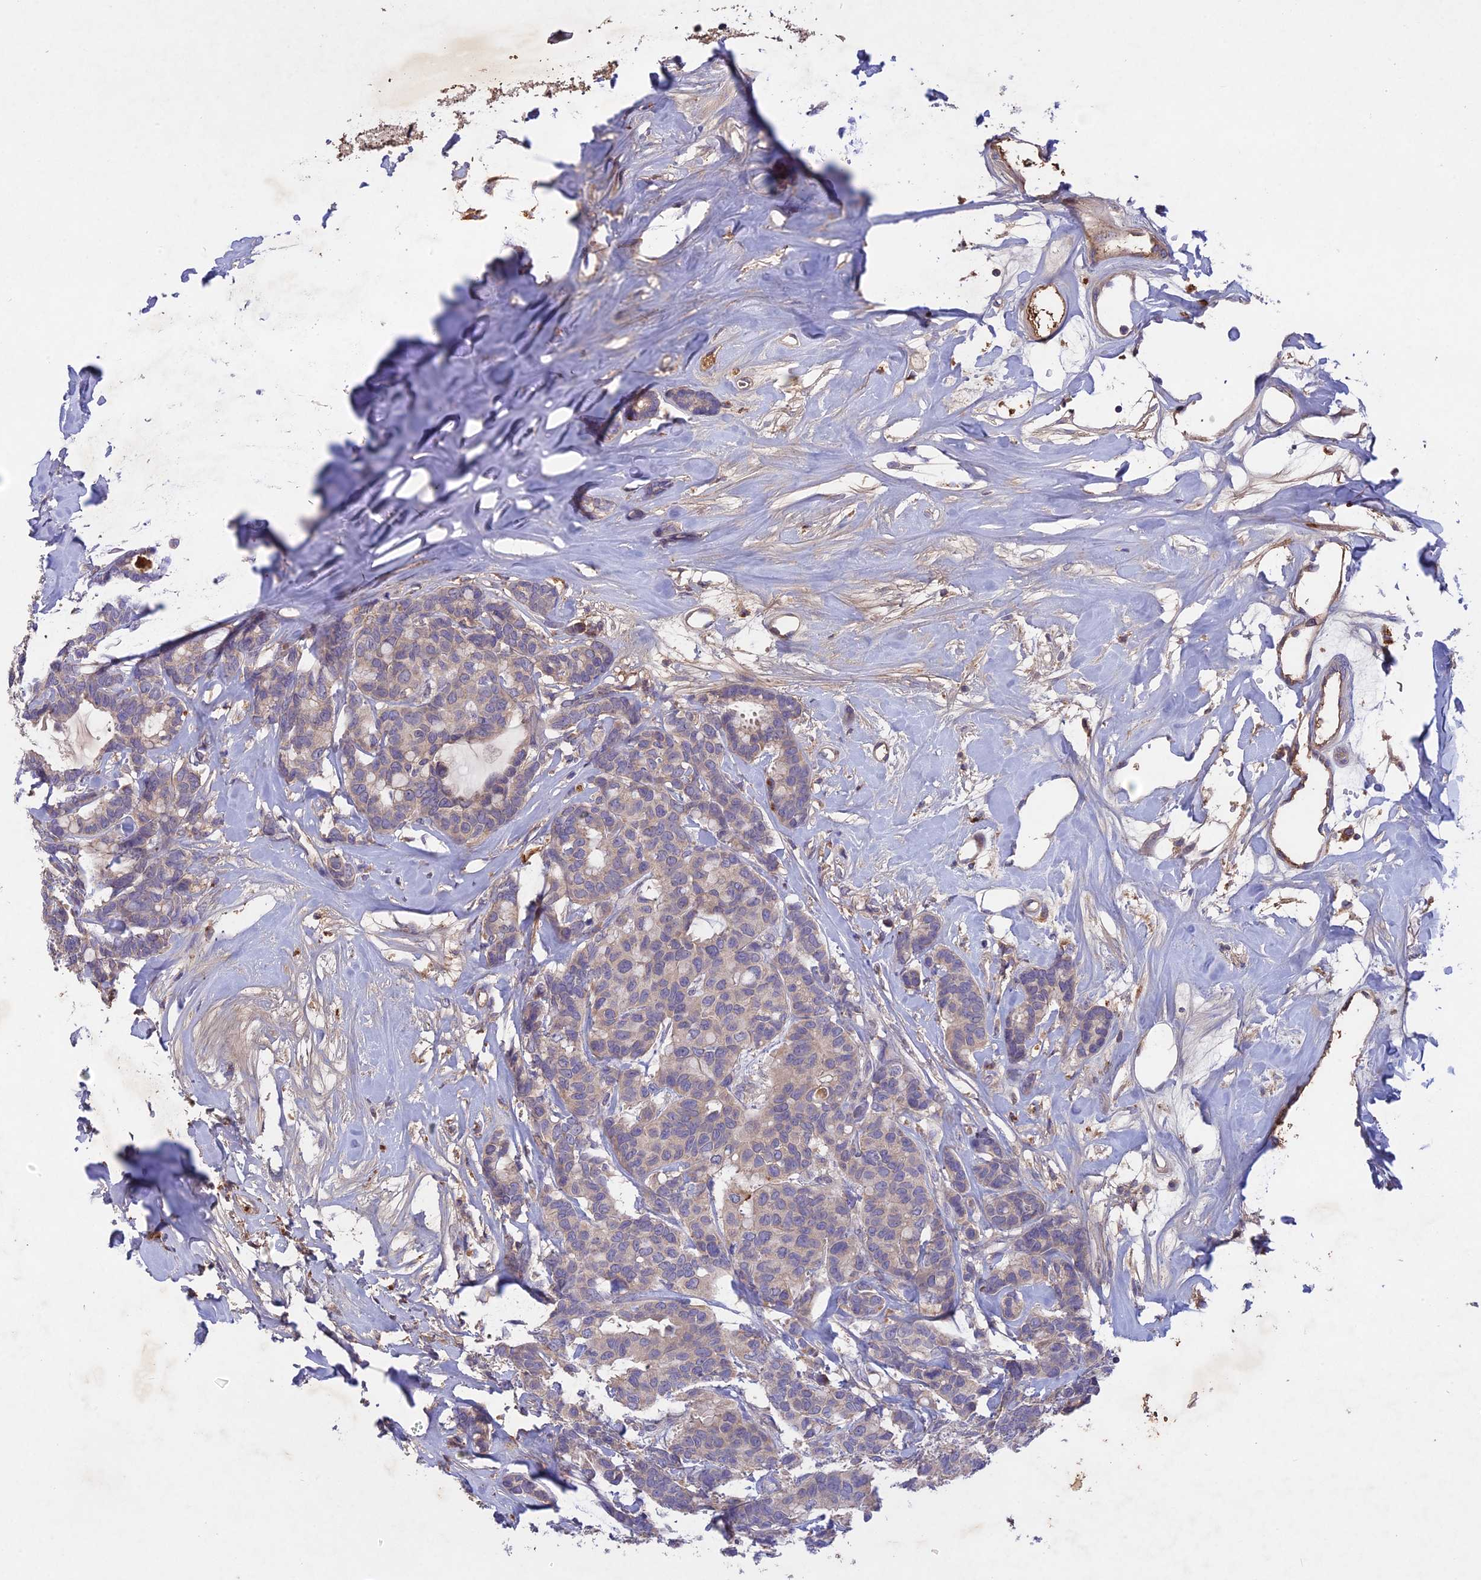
{"staining": {"intensity": "negative", "quantity": "none", "location": "none"}, "tissue": "breast cancer", "cell_type": "Tumor cells", "image_type": "cancer", "snomed": [{"axis": "morphology", "description": "Duct carcinoma"}, {"axis": "topography", "description": "Breast"}], "caption": "High magnification brightfield microscopy of invasive ductal carcinoma (breast) stained with DAB (brown) and counterstained with hematoxylin (blue): tumor cells show no significant positivity.", "gene": "ADO", "patient": {"sex": "female", "age": 87}}